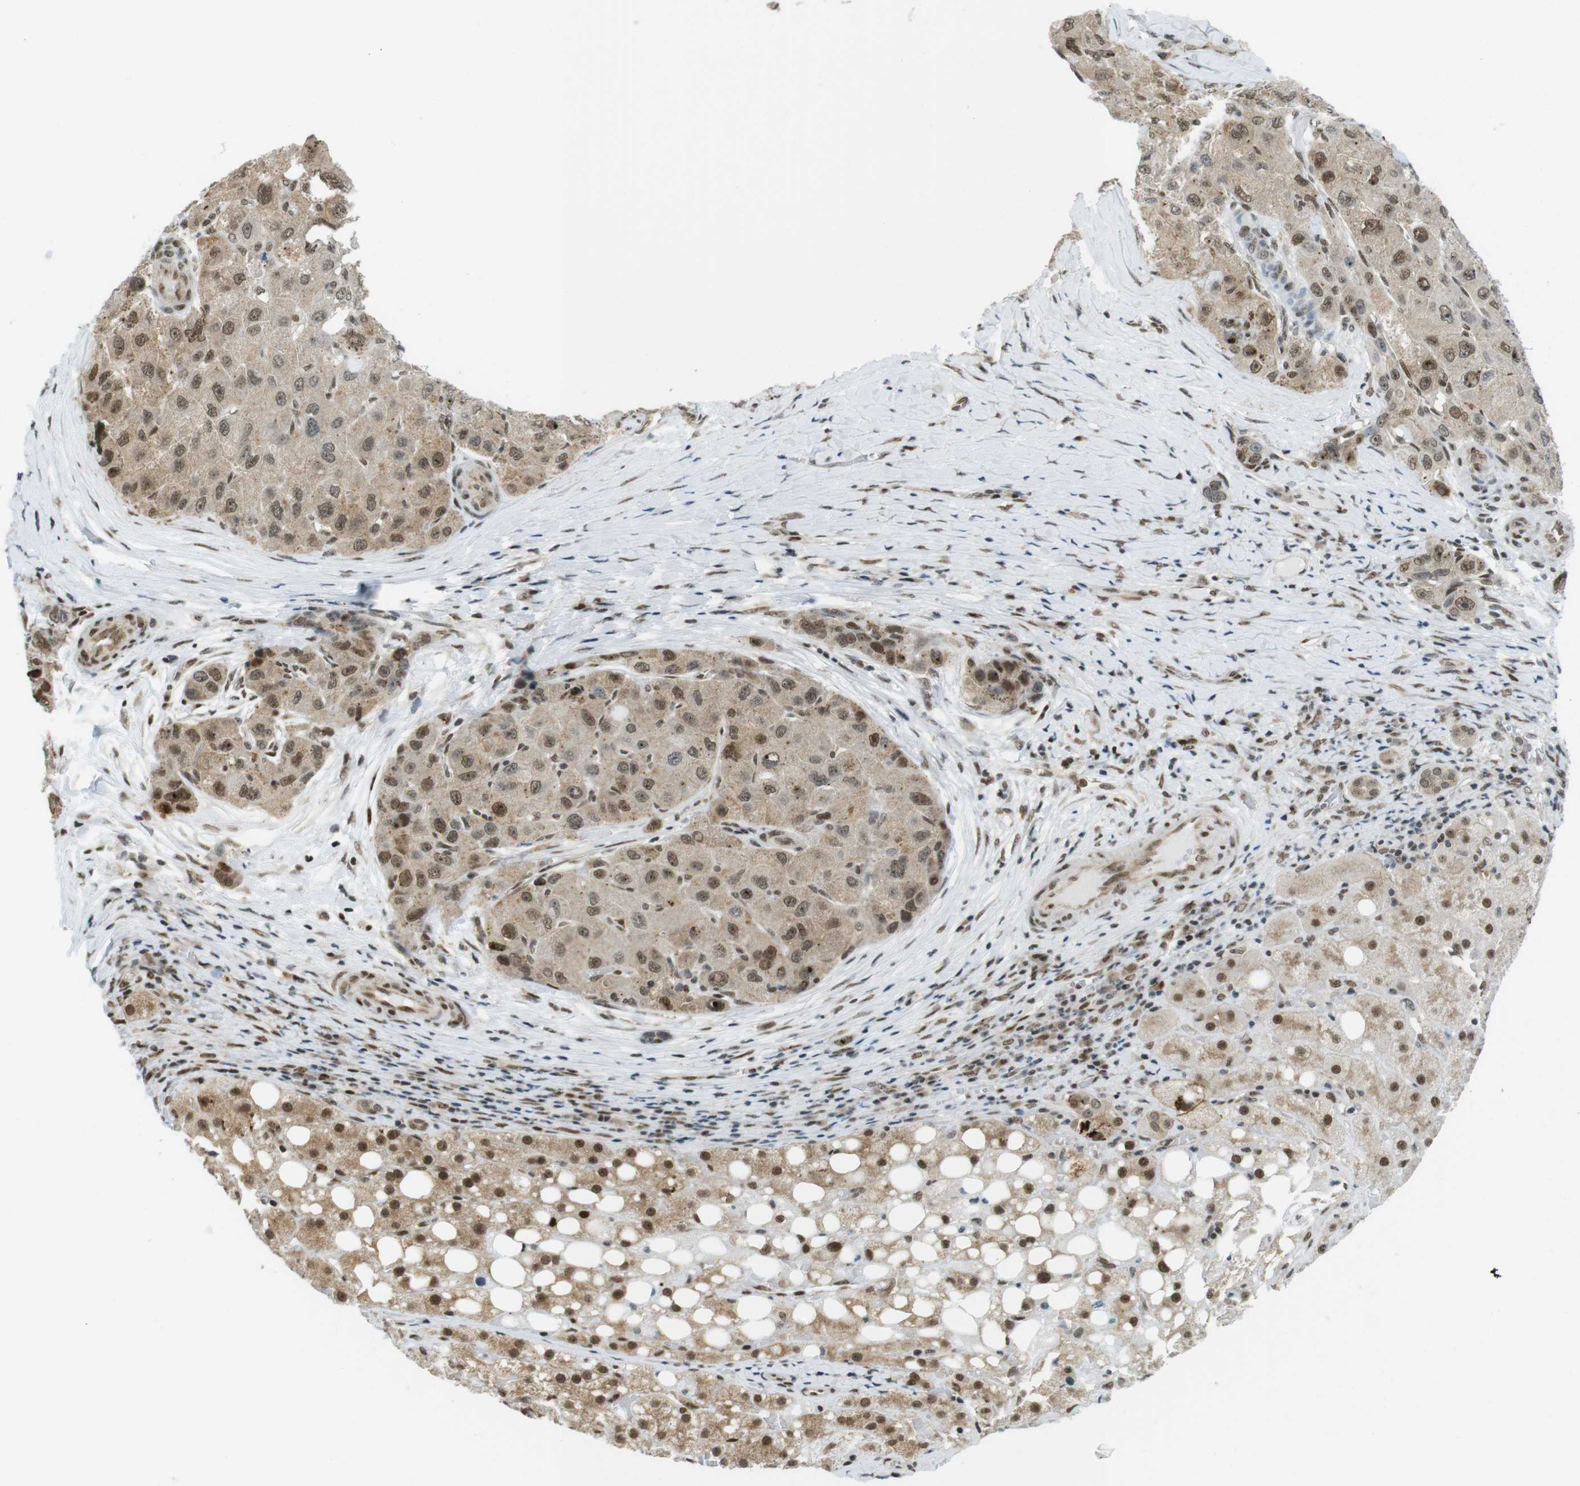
{"staining": {"intensity": "moderate", "quantity": ">75%", "location": "nuclear"}, "tissue": "liver cancer", "cell_type": "Tumor cells", "image_type": "cancer", "snomed": [{"axis": "morphology", "description": "Carcinoma, Hepatocellular, NOS"}, {"axis": "topography", "description": "Liver"}], "caption": "Protein analysis of liver hepatocellular carcinoma tissue demonstrates moderate nuclear positivity in approximately >75% of tumor cells. (DAB (3,3'-diaminobenzidine) IHC with brightfield microscopy, high magnification).", "gene": "UBB", "patient": {"sex": "male", "age": 80}}